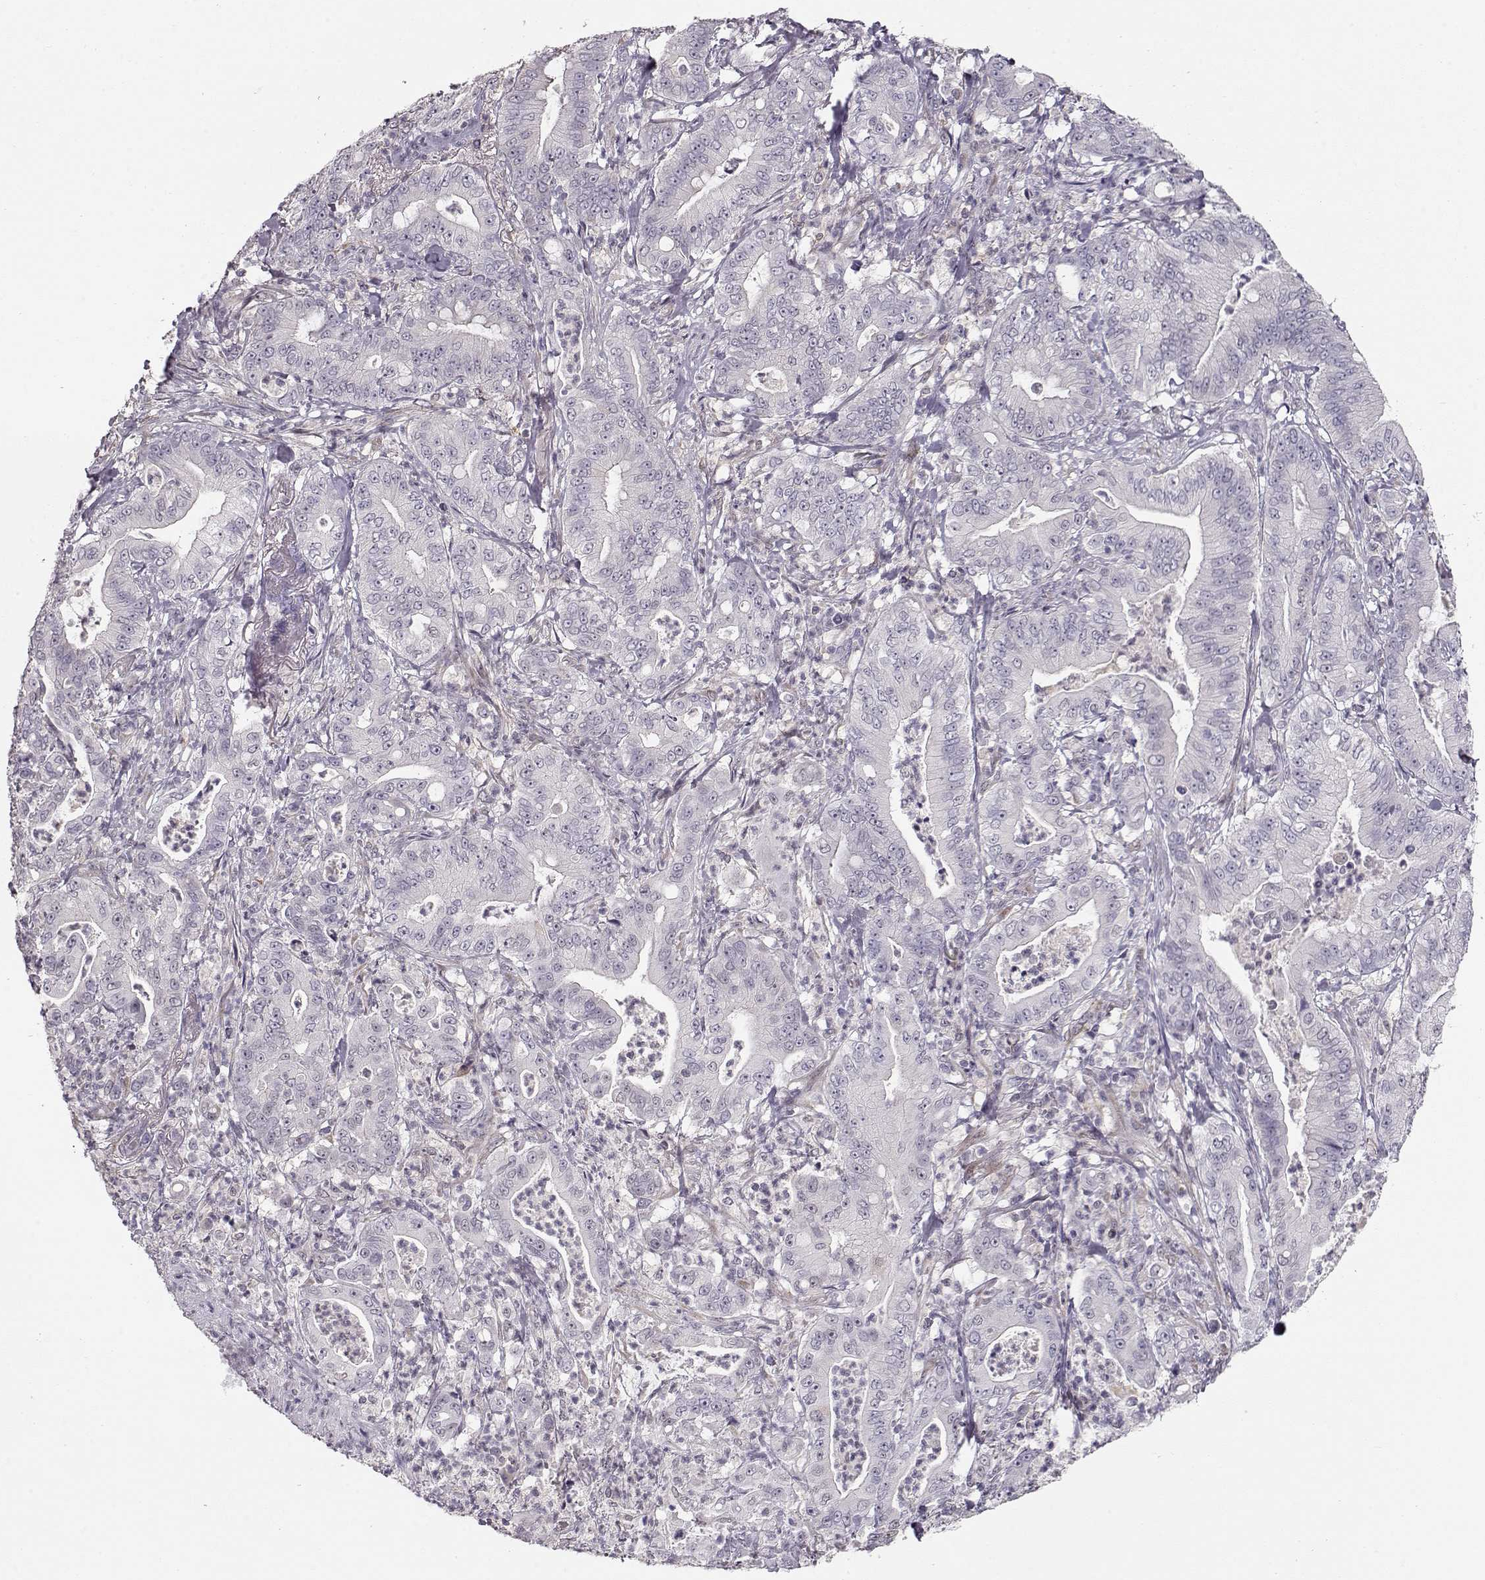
{"staining": {"intensity": "negative", "quantity": "none", "location": "none"}, "tissue": "pancreatic cancer", "cell_type": "Tumor cells", "image_type": "cancer", "snomed": [{"axis": "morphology", "description": "Adenocarcinoma, NOS"}, {"axis": "topography", "description": "Pancreas"}], "caption": "DAB (3,3'-diaminobenzidine) immunohistochemical staining of human adenocarcinoma (pancreatic) exhibits no significant positivity in tumor cells. (Stains: DAB IHC with hematoxylin counter stain, Microscopy: brightfield microscopy at high magnification).", "gene": "TEPP", "patient": {"sex": "male", "age": 71}}